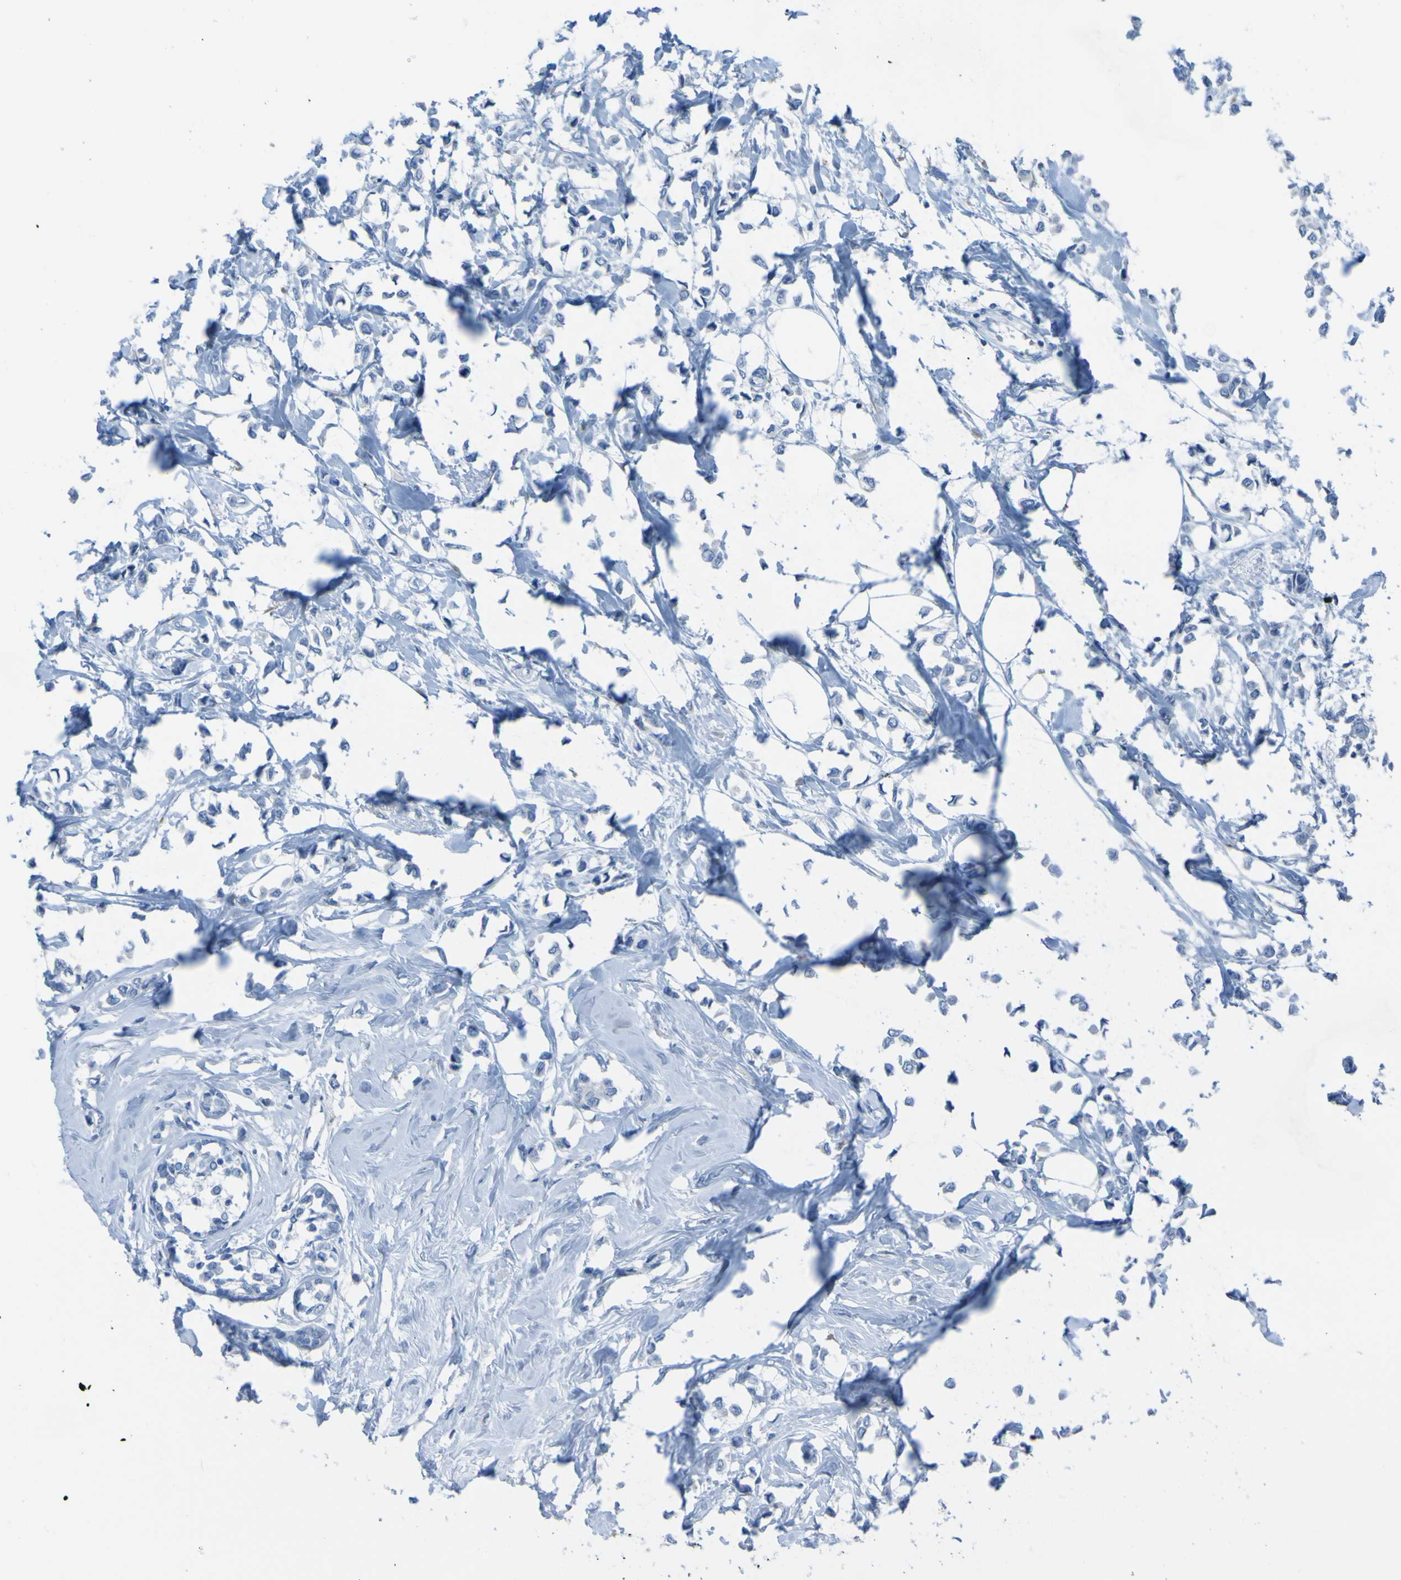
{"staining": {"intensity": "negative", "quantity": "none", "location": "none"}, "tissue": "breast cancer", "cell_type": "Tumor cells", "image_type": "cancer", "snomed": [{"axis": "morphology", "description": "Lobular carcinoma"}, {"axis": "topography", "description": "Breast"}], "caption": "Immunohistochemistry image of human lobular carcinoma (breast) stained for a protein (brown), which displays no positivity in tumor cells. (Stains: DAB (3,3'-diaminobenzidine) immunohistochemistry with hematoxylin counter stain, Microscopy: brightfield microscopy at high magnification).", "gene": "ACMSD", "patient": {"sex": "female", "age": 51}}